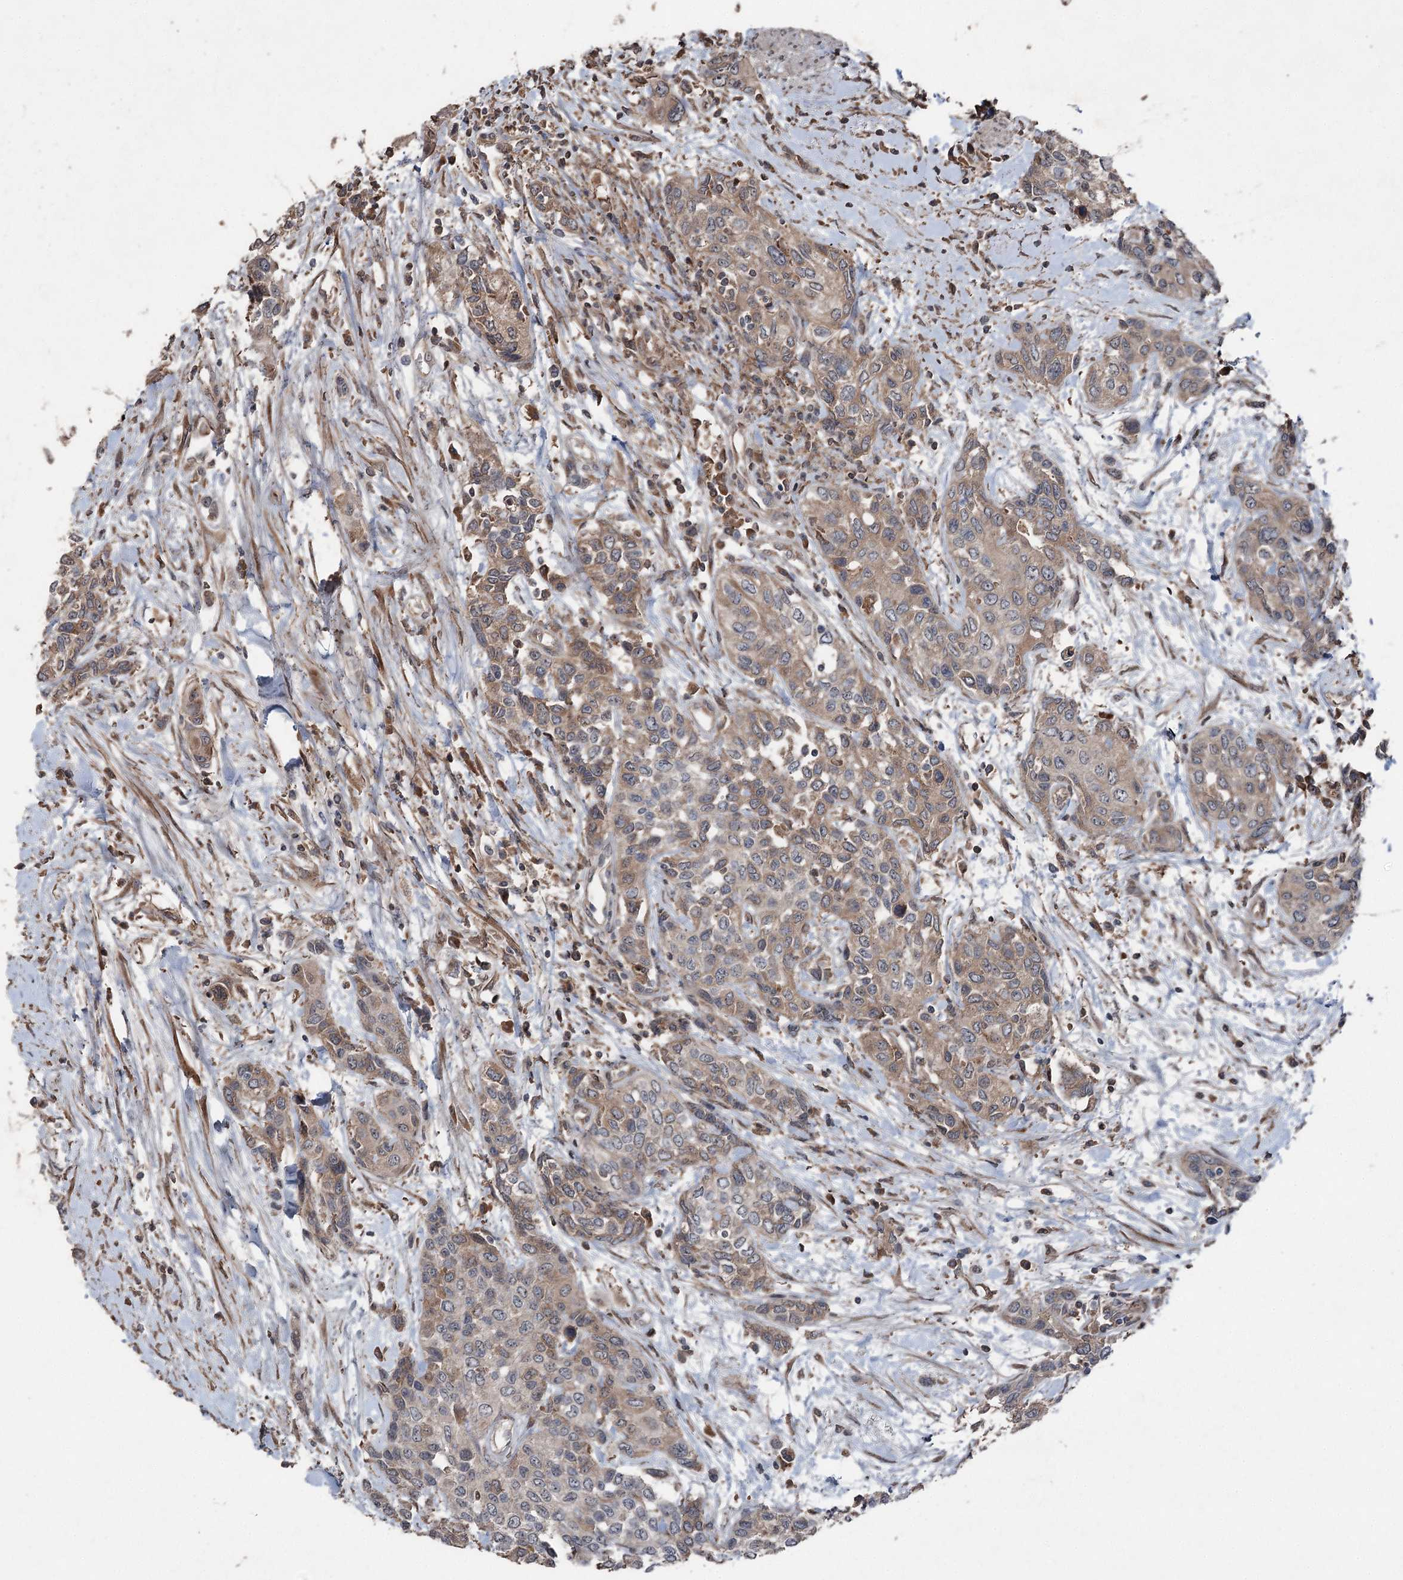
{"staining": {"intensity": "weak", "quantity": ">75%", "location": "cytoplasmic/membranous"}, "tissue": "urothelial cancer", "cell_type": "Tumor cells", "image_type": "cancer", "snomed": [{"axis": "morphology", "description": "Normal tissue, NOS"}, {"axis": "morphology", "description": "Urothelial carcinoma, High grade"}, {"axis": "topography", "description": "Vascular tissue"}, {"axis": "topography", "description": "Urinary bladder"}], "caption": "High-grade urothelial carcinoma tissue displays weak cytoplasmic/membranous positivity in about >75% of tumor cells, visualized by immunohistochemistry.", "gene": "MAPK8IP2", "patient": {"sex": "female", "age": 56}}